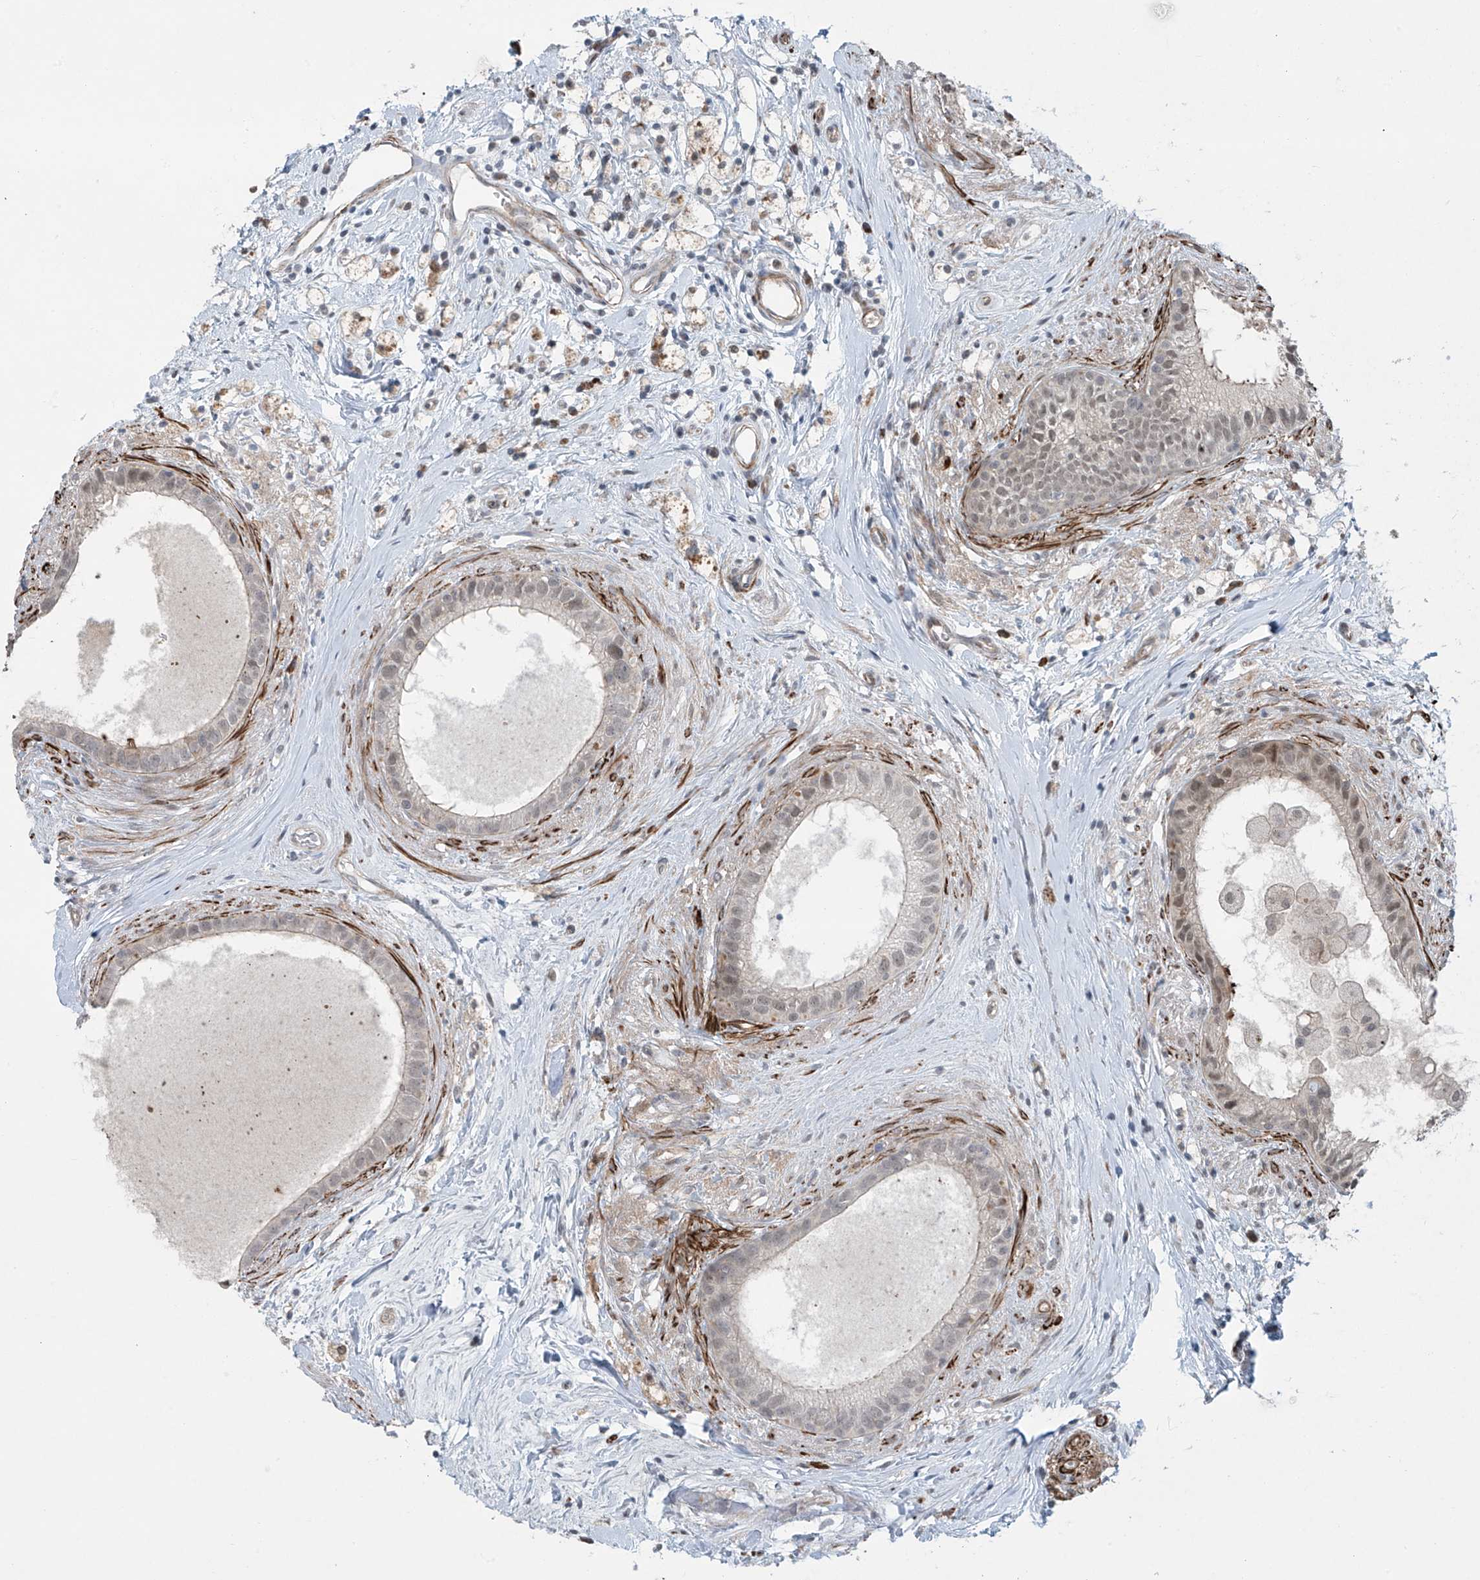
{"staining": {"intensity": "negative", "quantity": "none", "location": "none"}, "tissue": "epididymis", "cell_type": "Glandular cells", "image_type": "normal", "snomed": [{"axis": "morphology", "description": "Normal tissue, NOS"}, {"axis": "topography", "description": "Epididymis"}], "caption": "High magnification brightfield microscopy of unremarkable epididymis stained with DAB (3,3'-diaminobenzidine) (brown) and counterstained with hematoxylin (blue): glandular cells show no significant positivity. Nuclei are stained in blue.", "gene": "RASGEF1A", "patient": {"sex": "male", "age": 80}}